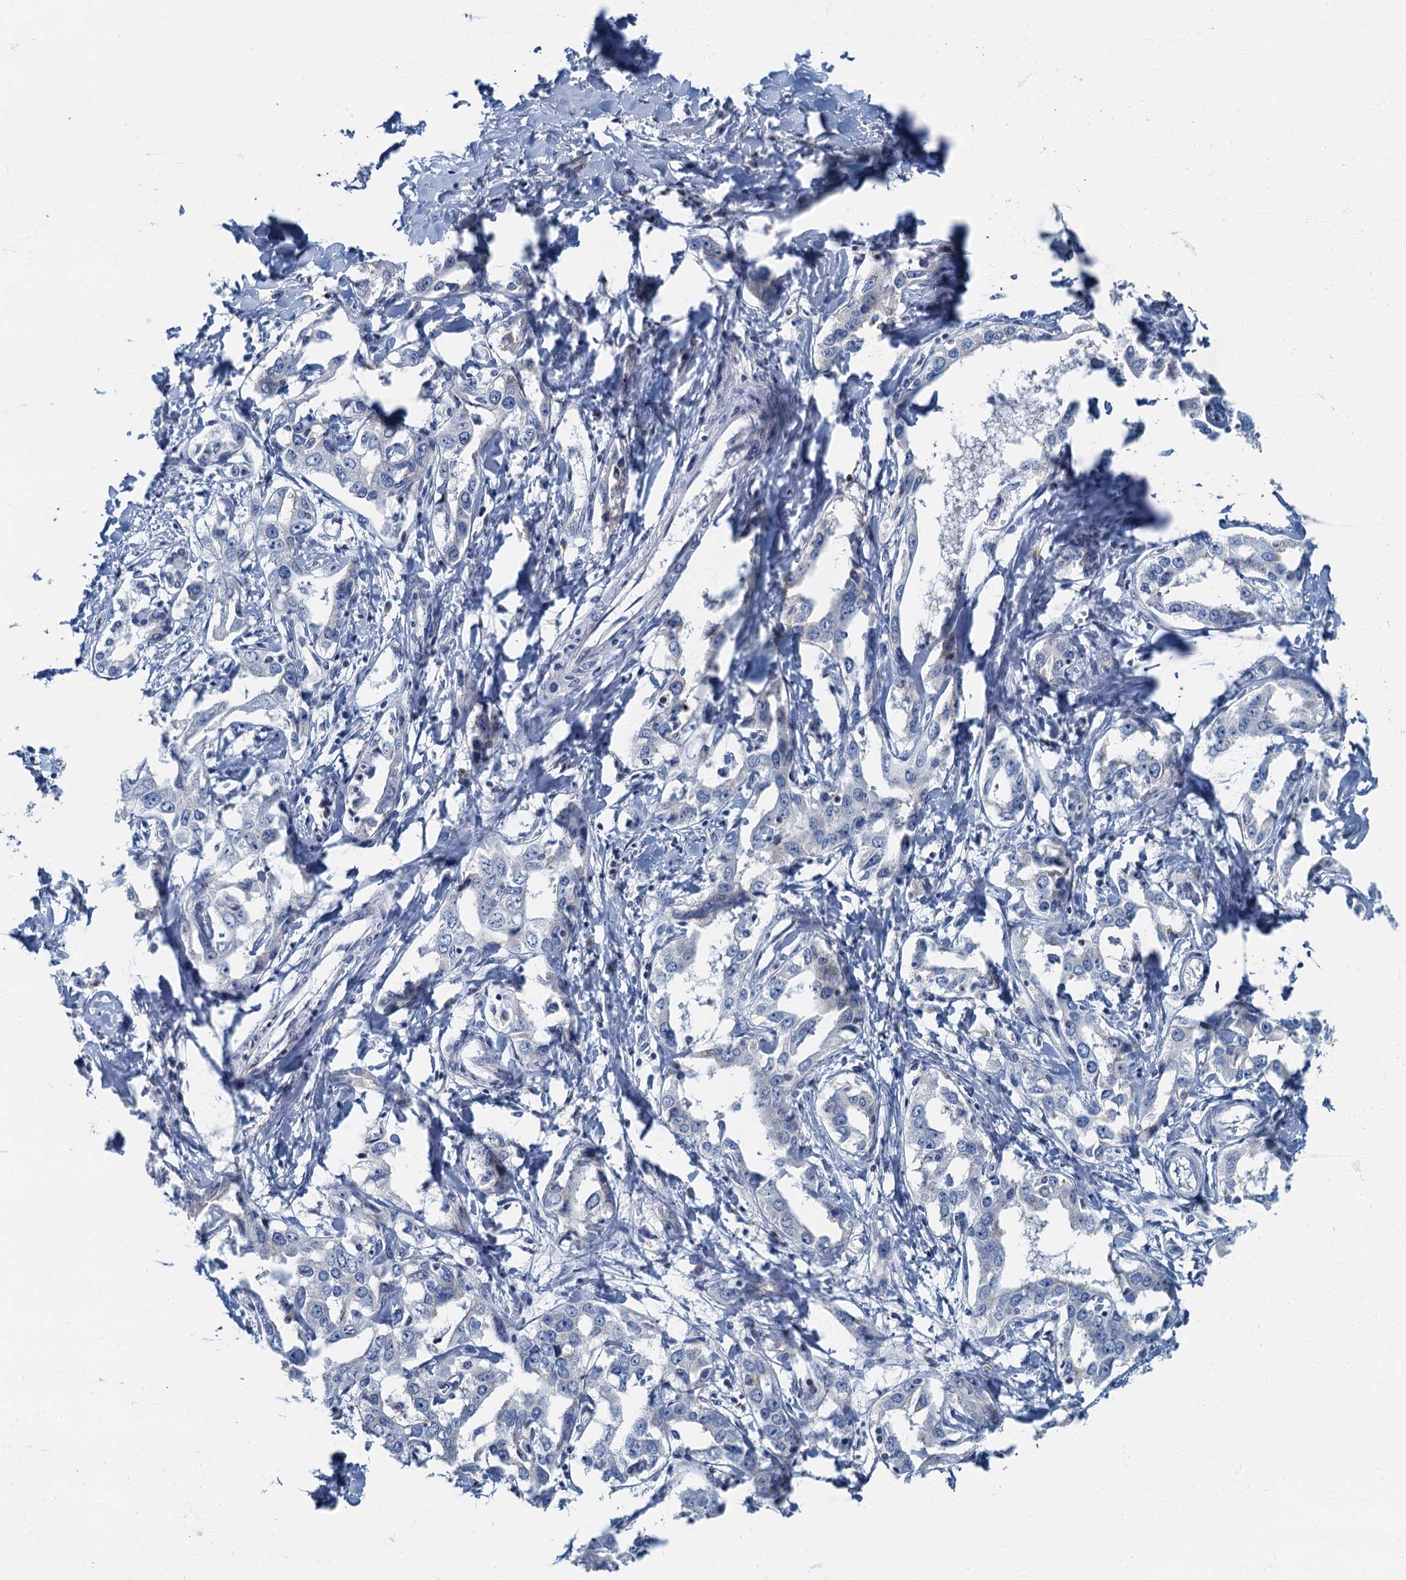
{"staining": {"intensity": "negative", "quantity": "none", "location": "none"}, "tissue": "liver cancer", "cell_type": "Tumor cells", "image_type": "cancer", "snomed": [{"axis": "morphology", "description": "Cholangiocarcinoma"}, {"axis": "topography", "description": "Liver"}], "caption": "Immunohistochemistry histopathology image of neoplastic tissue: human liver cancer stained with DAB (3,3'-diaminobenzidine) displays no significant protein expression in tumor cells.", "gene": "LYPD3", "patient": {"sex": "male", "age": 59}}